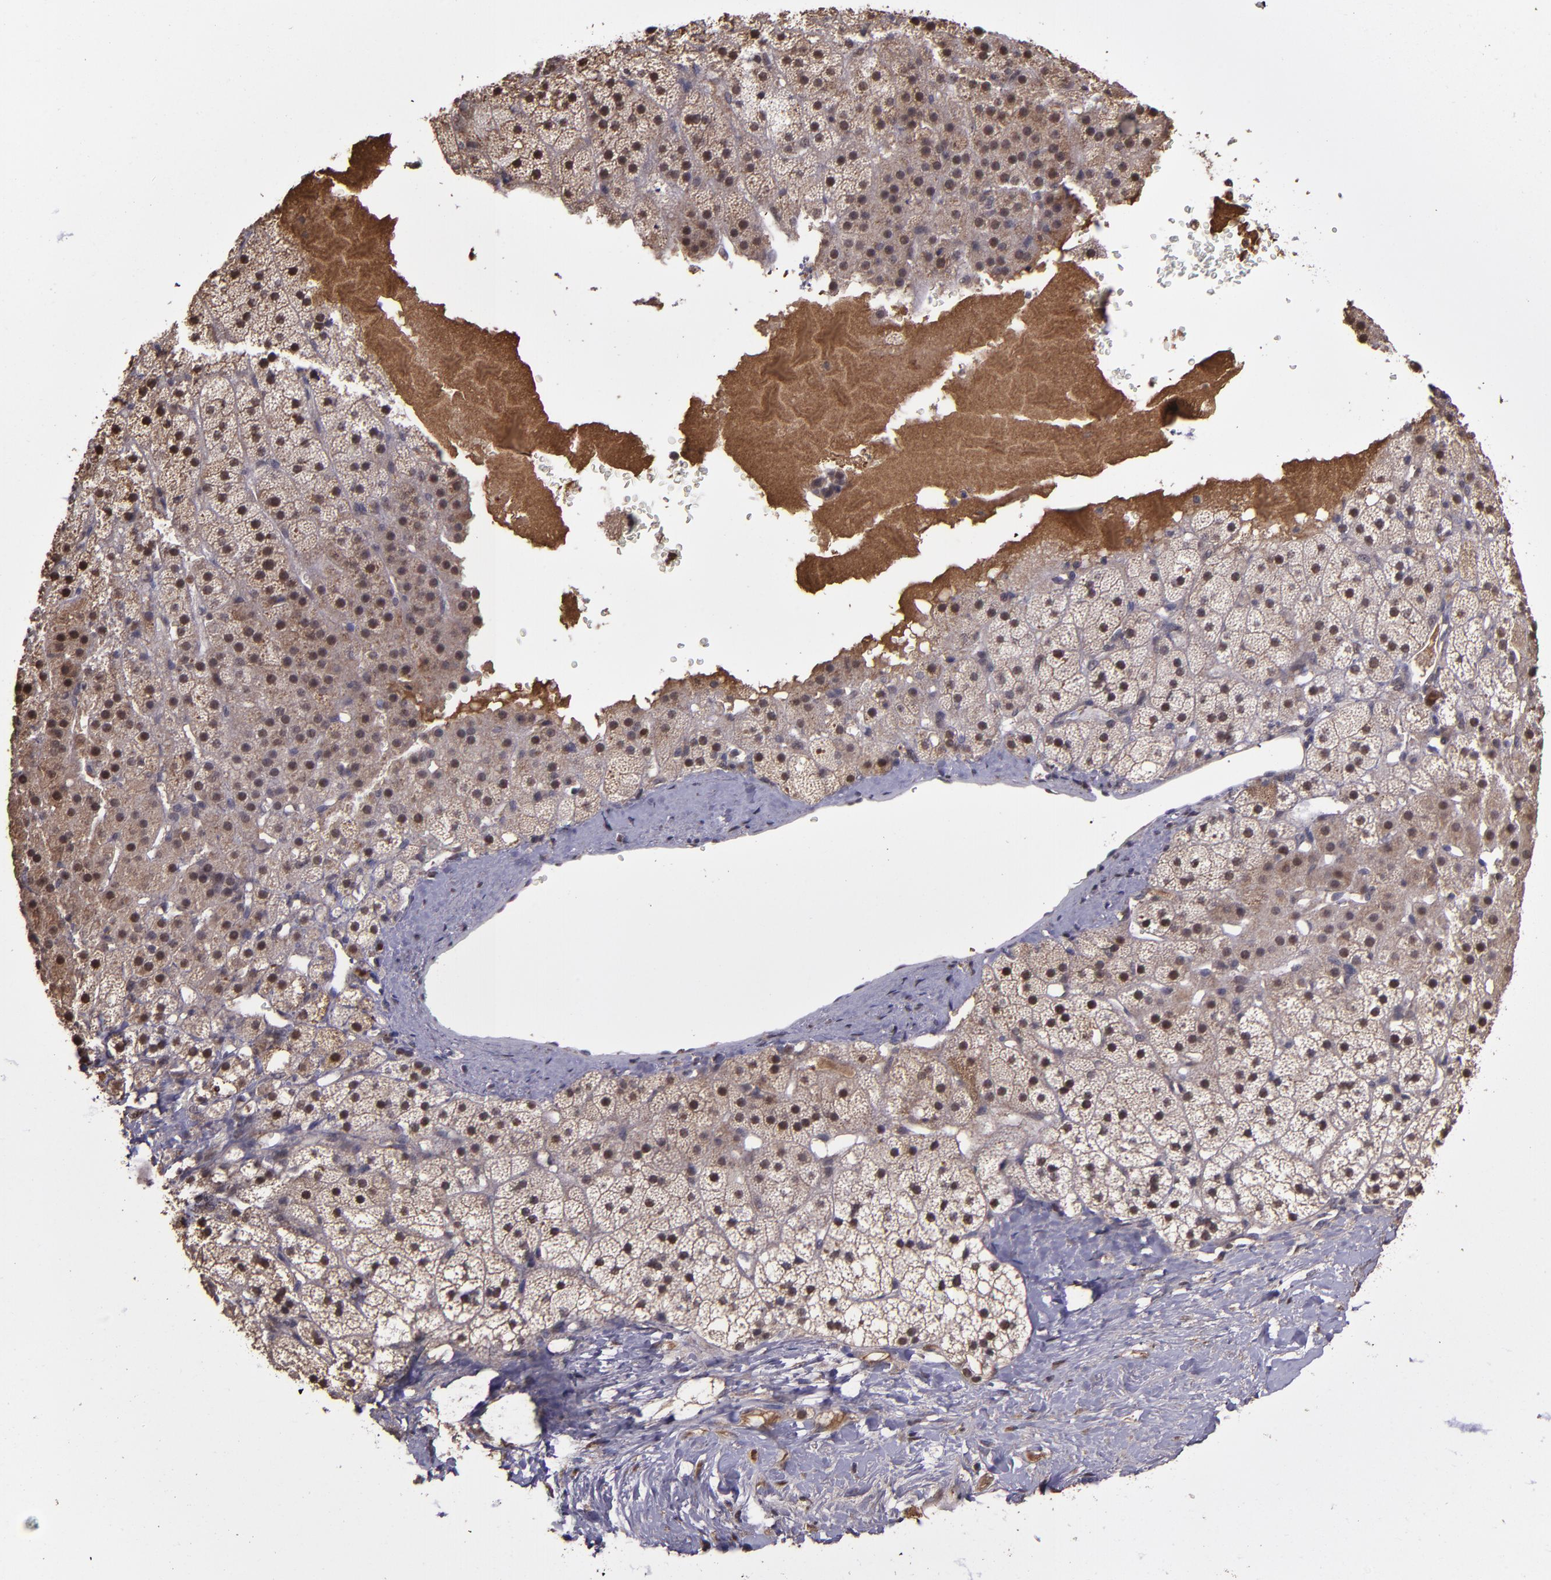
{"staining": {"intensity": "moderate", "quantity": ">75%", "location": "cytoplasmic/membranous,nuclear"}, "tissue": "adrenal gland", "cell_type": "Glandular cells", "image_type": "normal", "snomed": [{"axis": "morphology", "description": "Normal tissue, NOS"}, {"axis": "topography", "description": "Adrenal gland"}], "caption": "Adrenal gland was stained to show a protein in brown. There is medium levels of moderate cytoplasmic/membranous,nuclear staining in about >75% of glandular cells. (IHC, brightfield microscopy, high magnification).", "gene": "SERPINF2", "patient": {"sex": "male", "age": 35}}